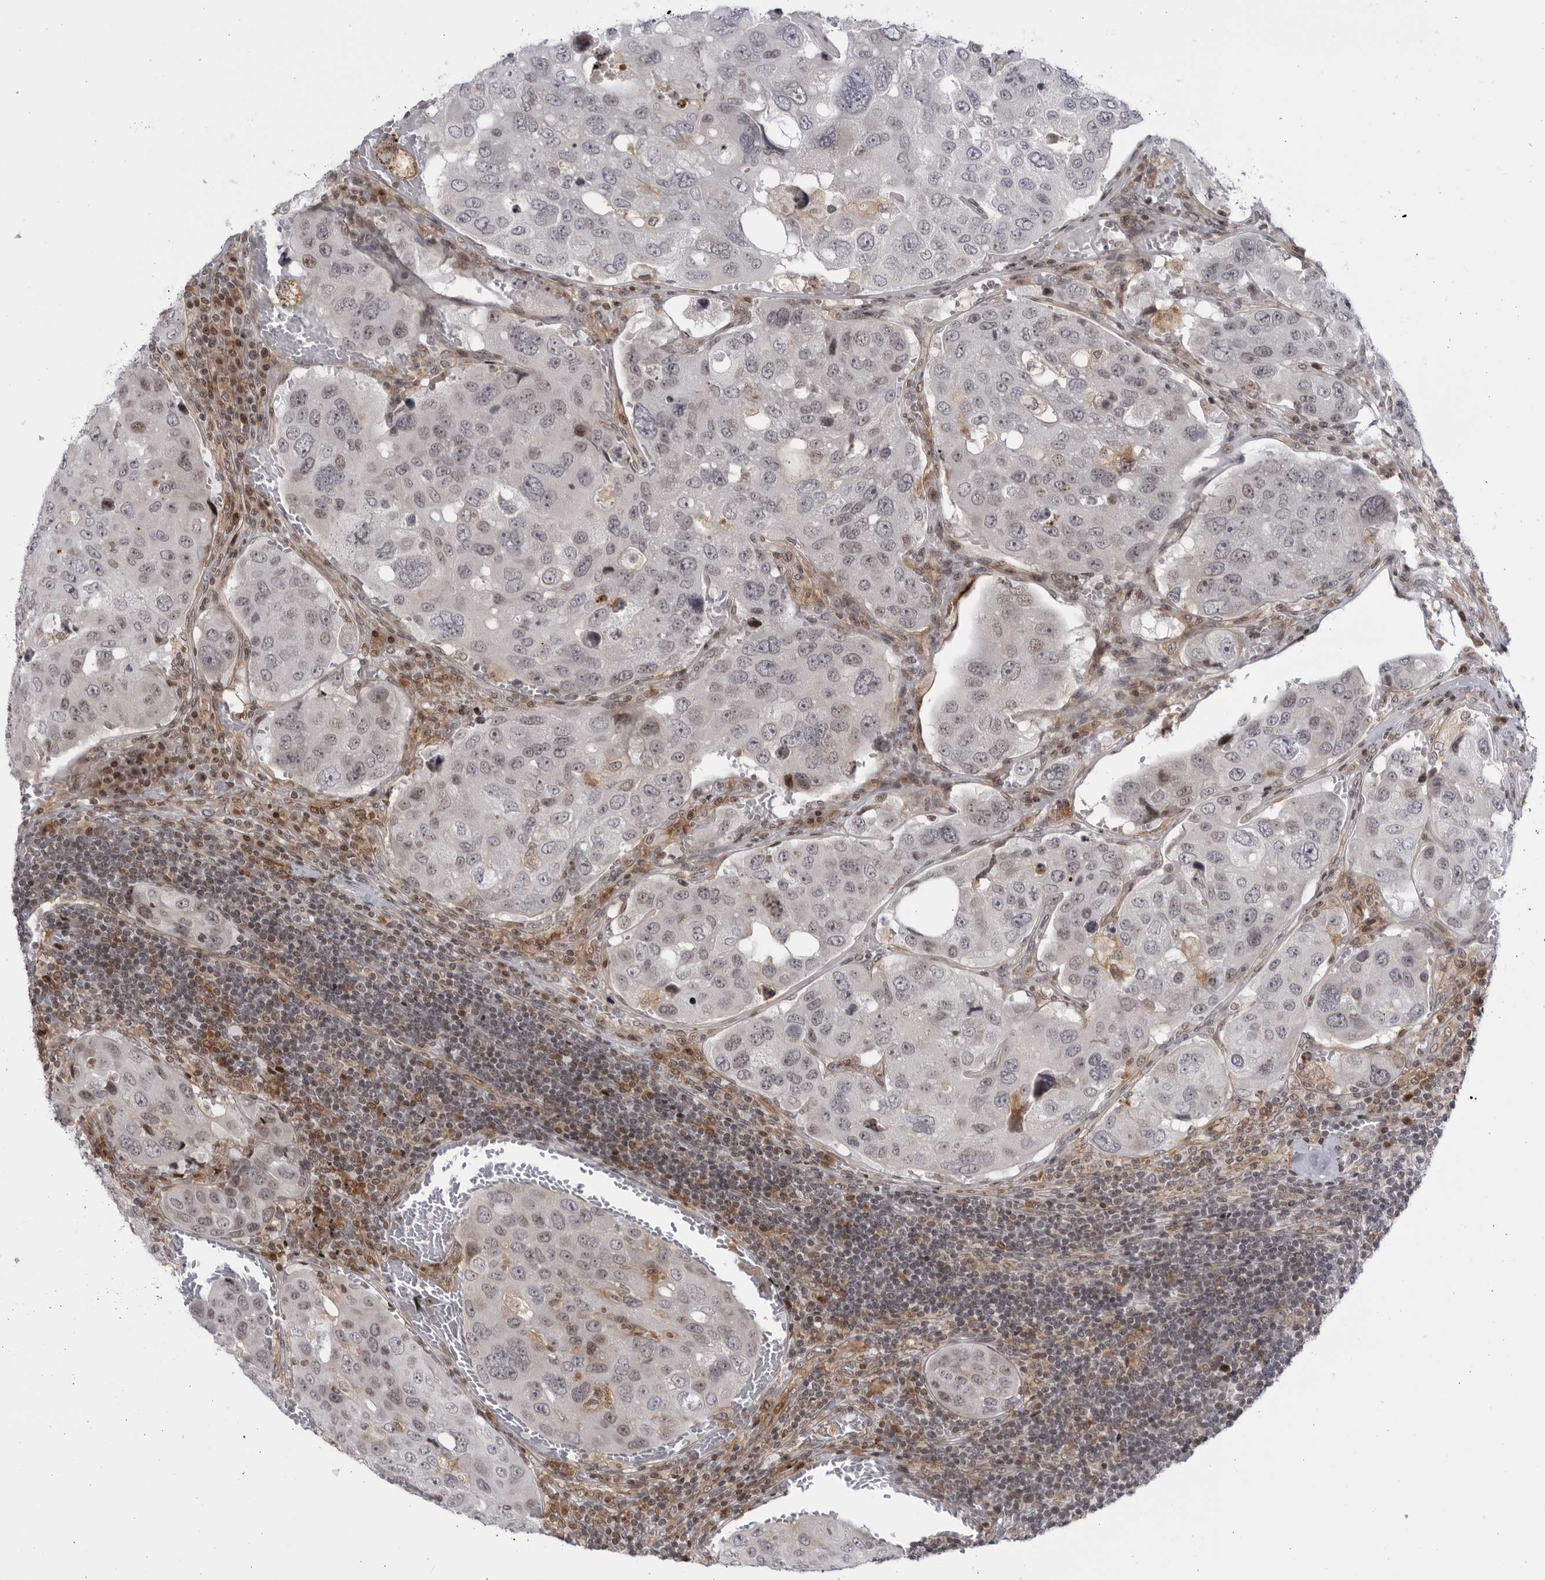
{"staining": {"intensity": "negative", "quantity": "none", "location": "none"}, "tissue": "urothelial cancer", "cell_type": "Tumor cells", "image_type": "cancer", "snomed": [{"axis": "morphology", "description": "Urothelial carcinoma, High grade"}, {"axis": "topography", "description": "Lymph node"}, {"axis": "topography", "description": "Urinary bladder"}], "caption": "Image shows no significant protein staining in tumor cells of urothelial cancer.", "gene": "DTL", "patient": {"sex": "male", "age": 51}}